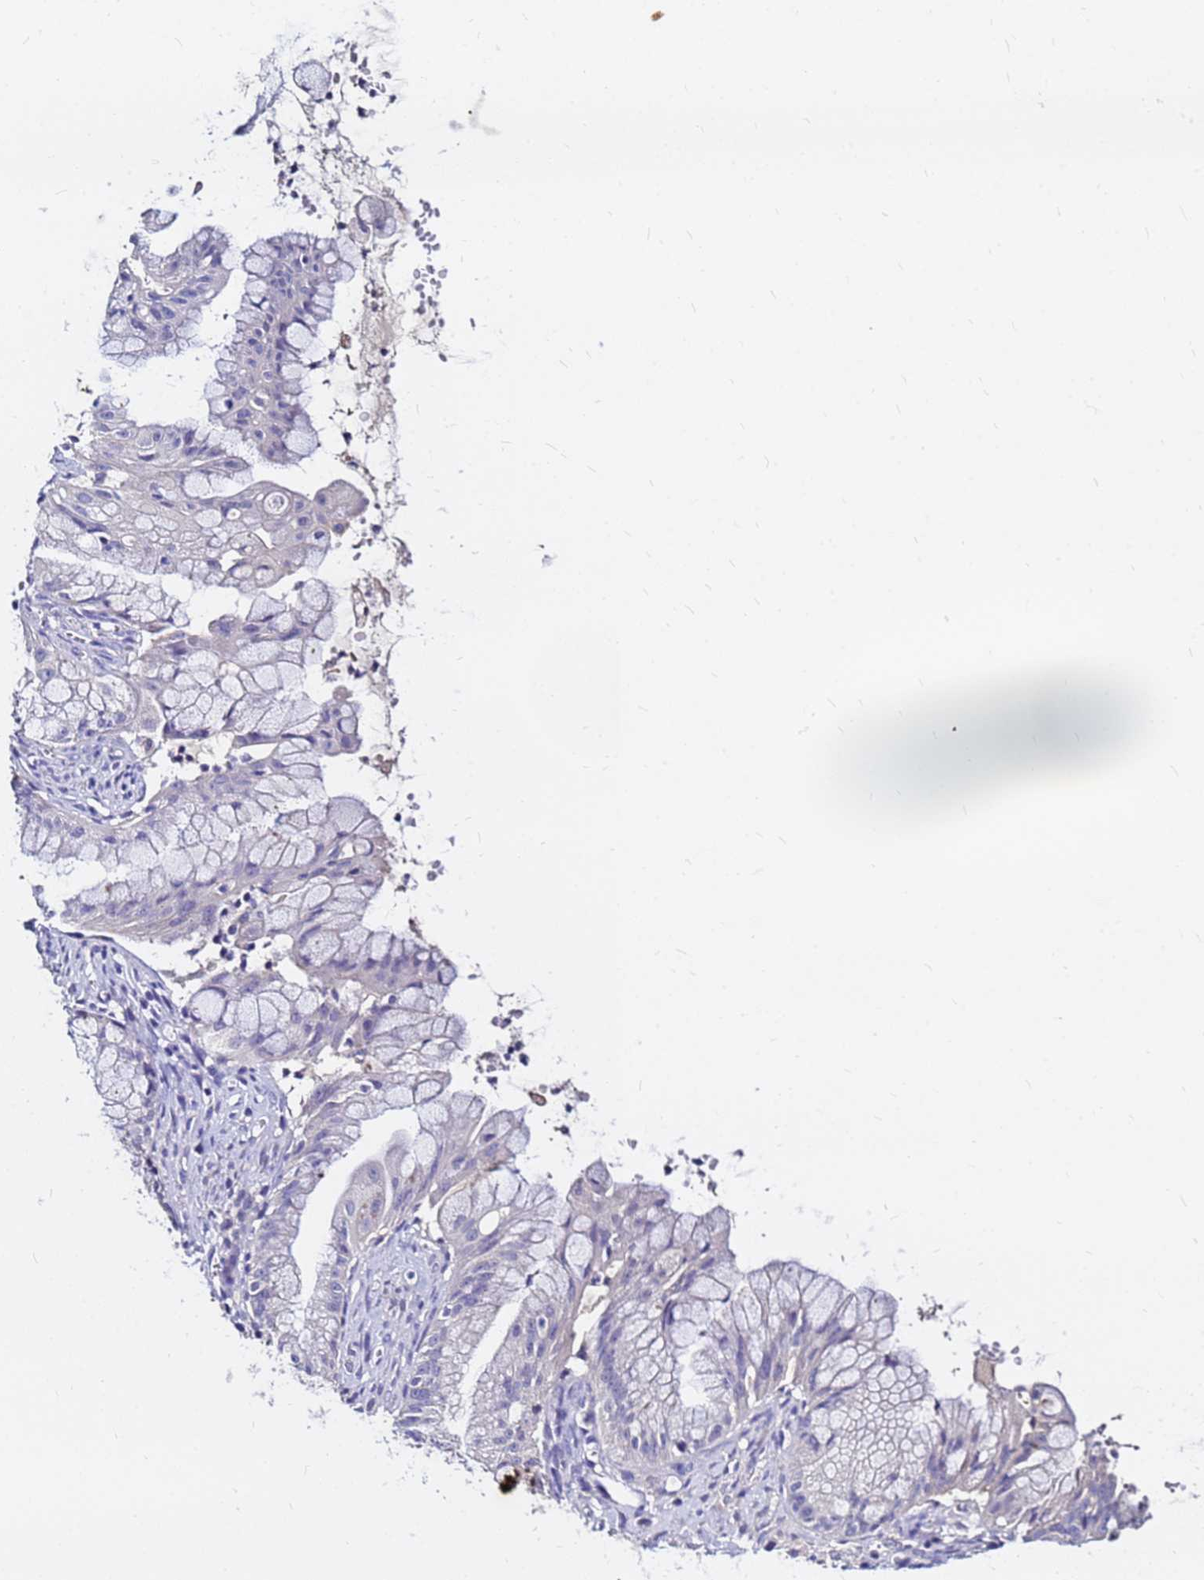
{"staining": {"intensity": "negative", "quantity": "none", "location": "none"}, "tissue": "ovarian cancer", "cell_type": "Tumor cells", "image_type": "cancer", "snomed": [{"axis": "morphology", "description": "Cystadenocarcinoma, mucinous, NOS"}, {"axis": "topography", "description": "Ovary"}], "caption": "Photomicrograph shows no protein staining in tumor cells of mucinous cystadenocarcinoma (ovarian) tissue.", "gene": "FAM183A", "patient": {"sex": "female", "age": 70}}